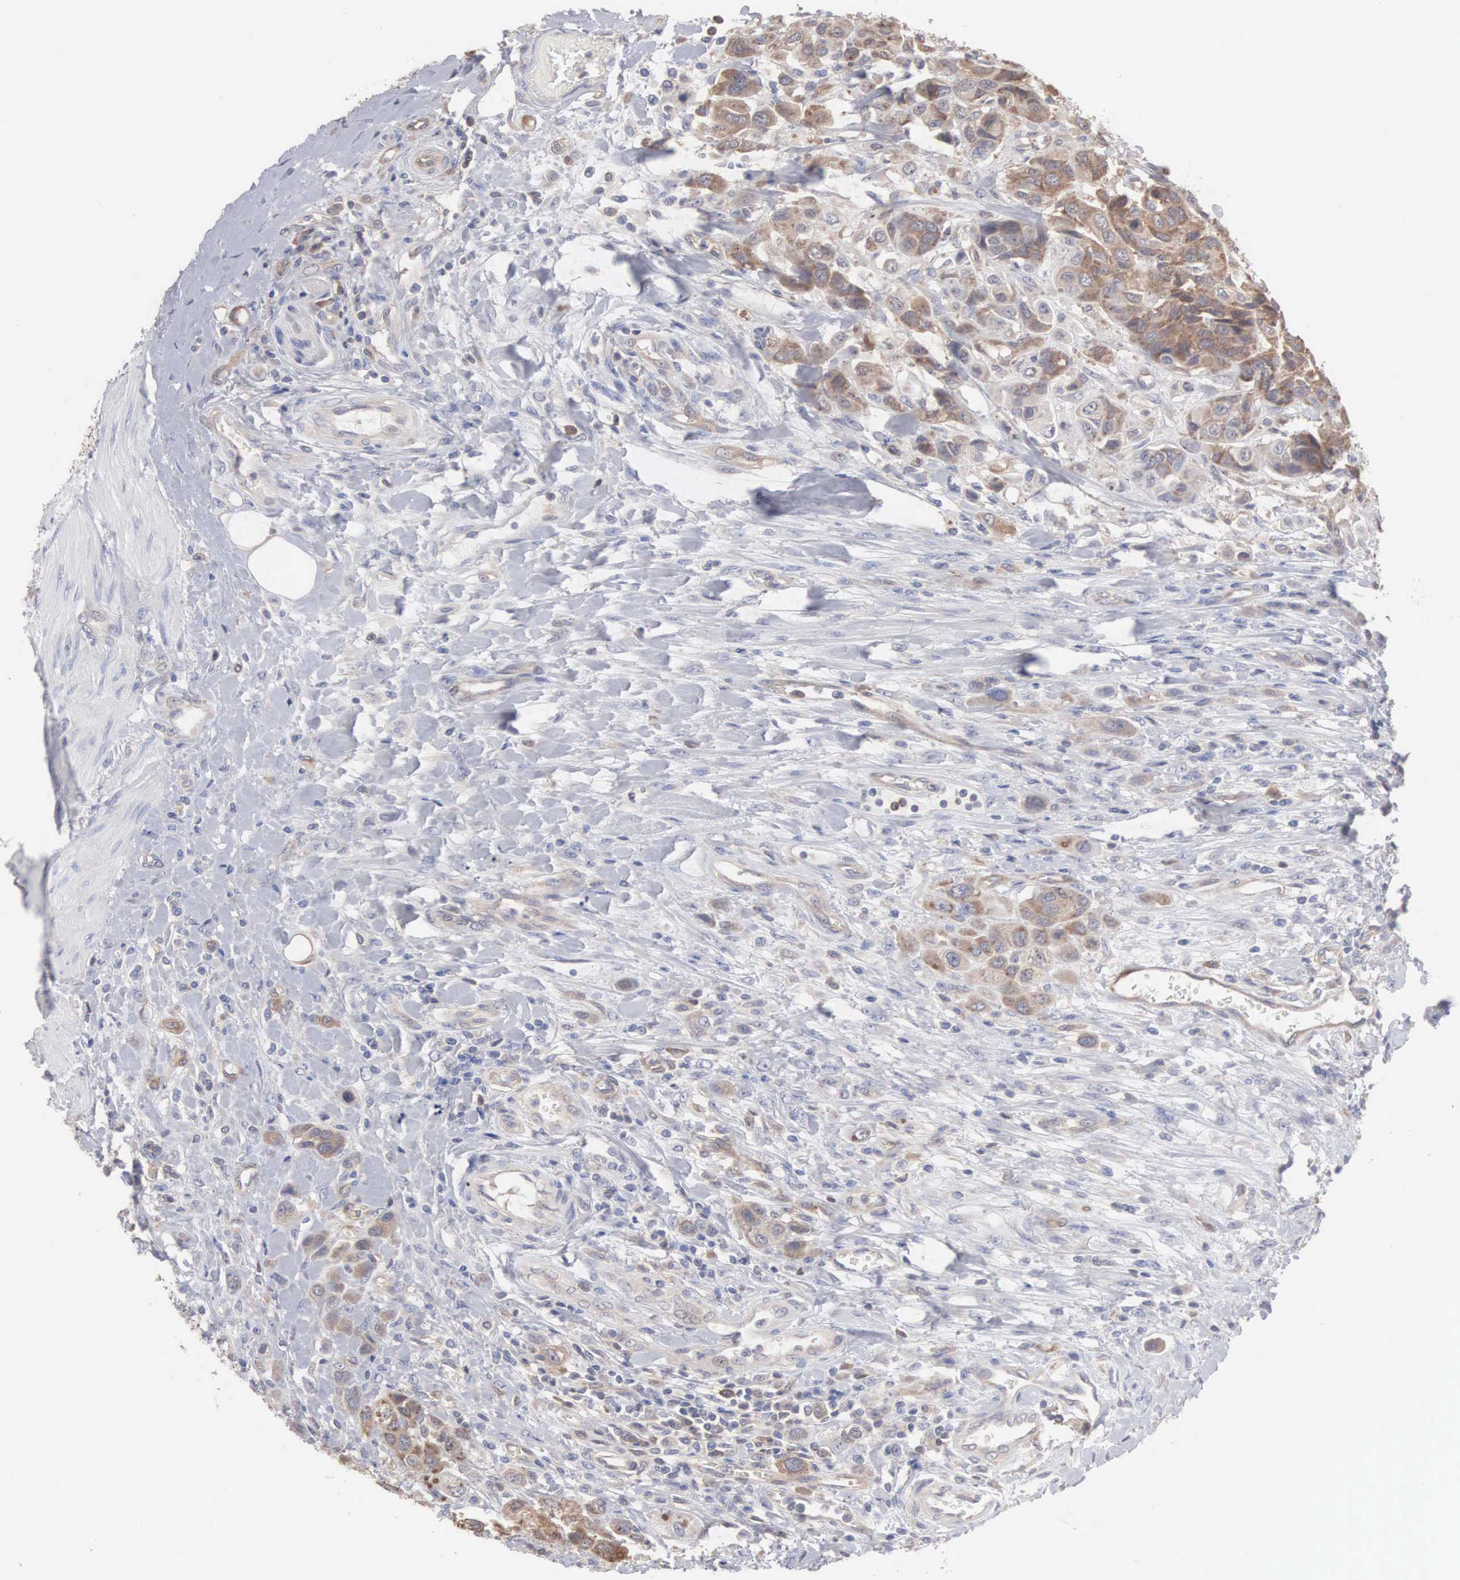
{"staining": {"intensity": "weak", "quantity": "25%-75%", "location": "cytoplasmic/membranous"}, "tissue": "urothelial cancer", "cell_type": "Tumor cells", "image_type": "cancer", "snomed": [{"axis": "morphology", "description": "Urothelial carcinoma, High grade"}, {"axis": "topography", "description": "Urinary bladder"}], "caption": "About 25%-75% of tumor cells in urothelial cancer display weak cytoplasmic/membranous protein expression as visualized by brown immunohistochemical staining.", "gene": "MTHFD1", "patient": {"sex": "male", "age": 50}}